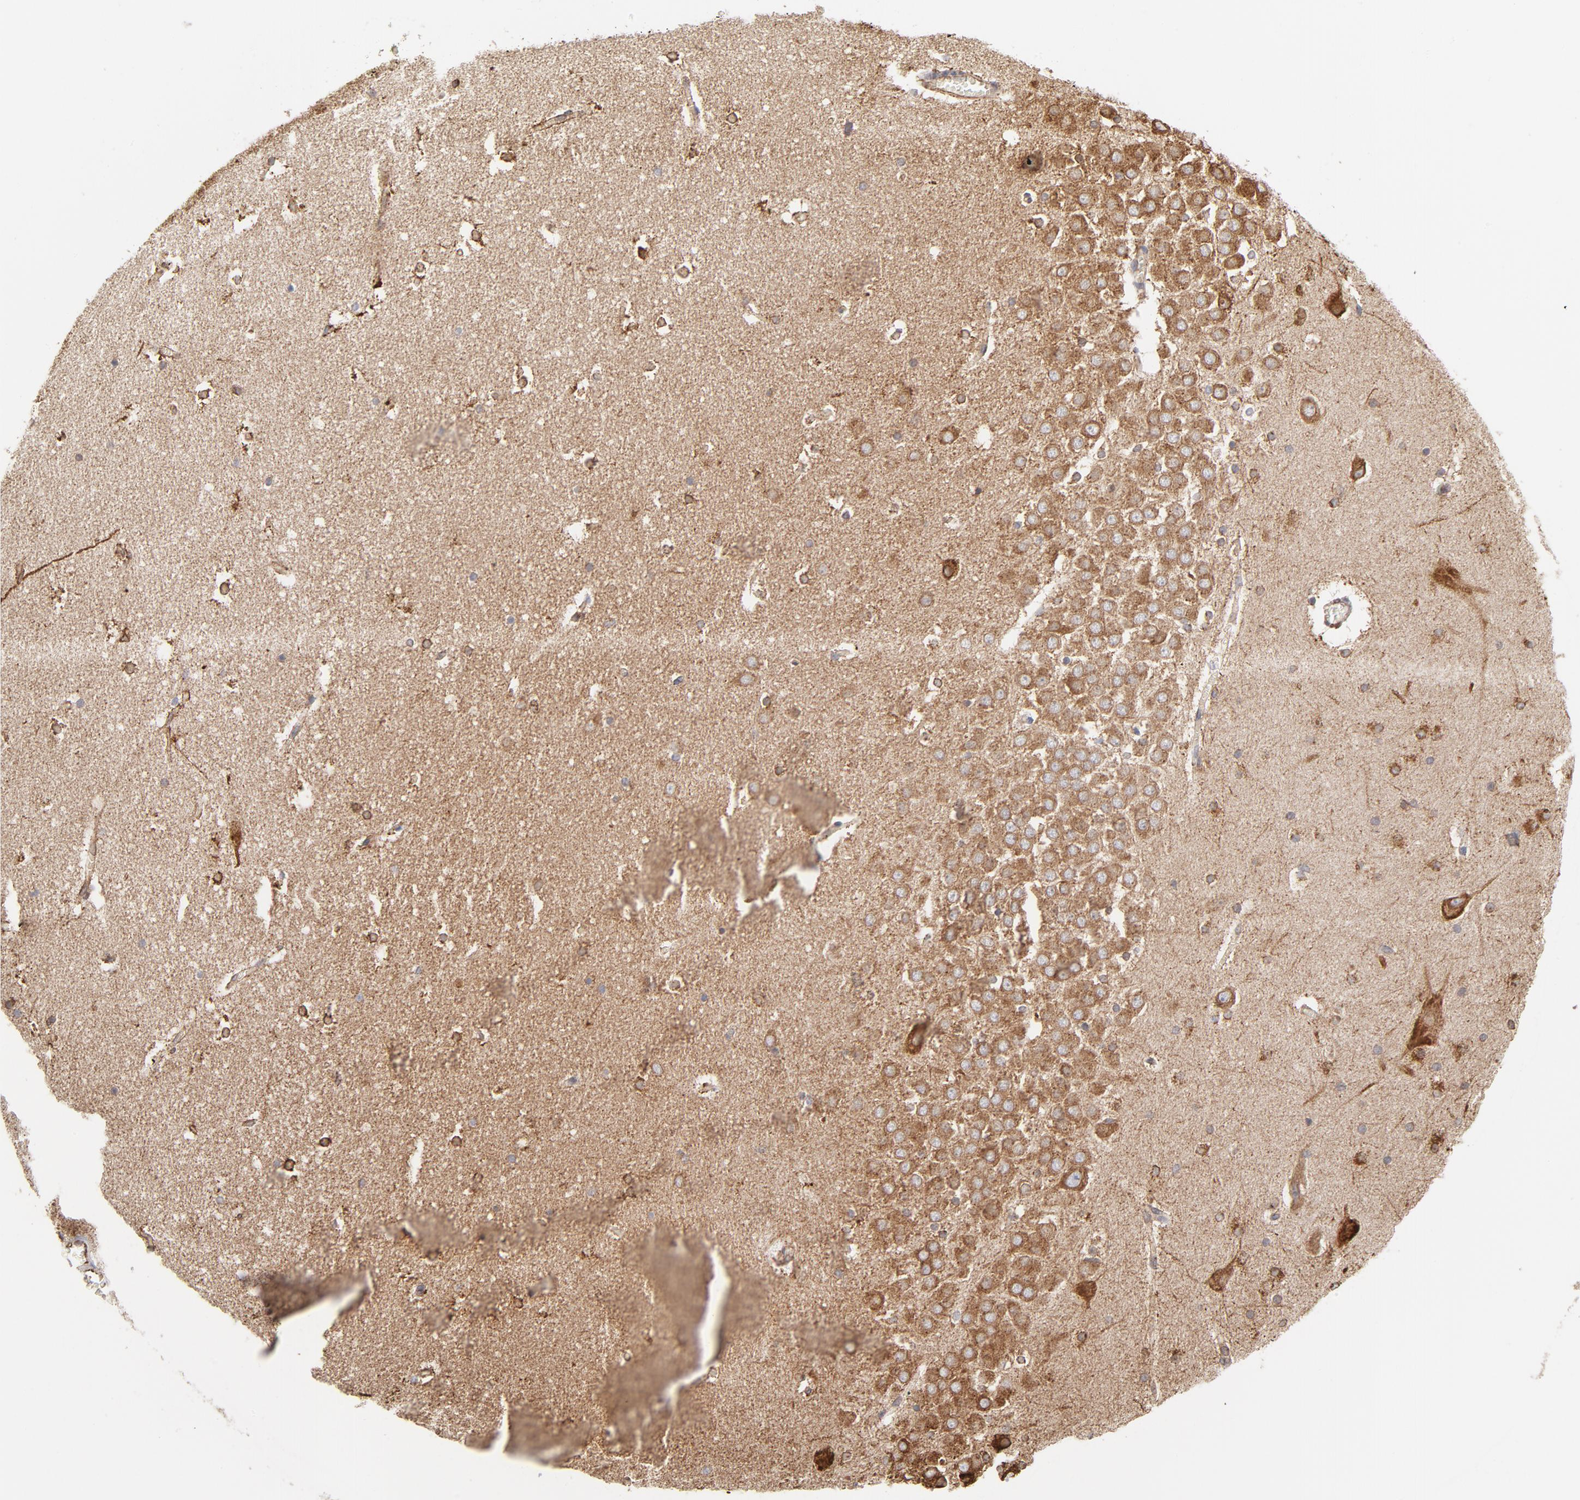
{"staining": {"intensity": "strong", "quantity": ">75%", "location": "cytoplasmic/membranous"}, "tissue": "hippocampus", "cell_type": "Glial cells", "image_type": "normal", "snomed": [{"axis": "morphology", "description": "Normal tissue, NOS"}, {"axis": "topography", "description": "Hippocampus"}], "caption": "IHC staining of unremarkable hippocampus, which exhibits high levels of strong cytoplasmic/membranous expression in about >75% of glial cells indicating strong cytoplasmic/membranous protein staining. The staining was performed using DAB (brown) for protein detection and nuclei were counterstained in hematoxylin (blue).", "gene": "CANX", "patient": {"sex": "male", "age": 45}}